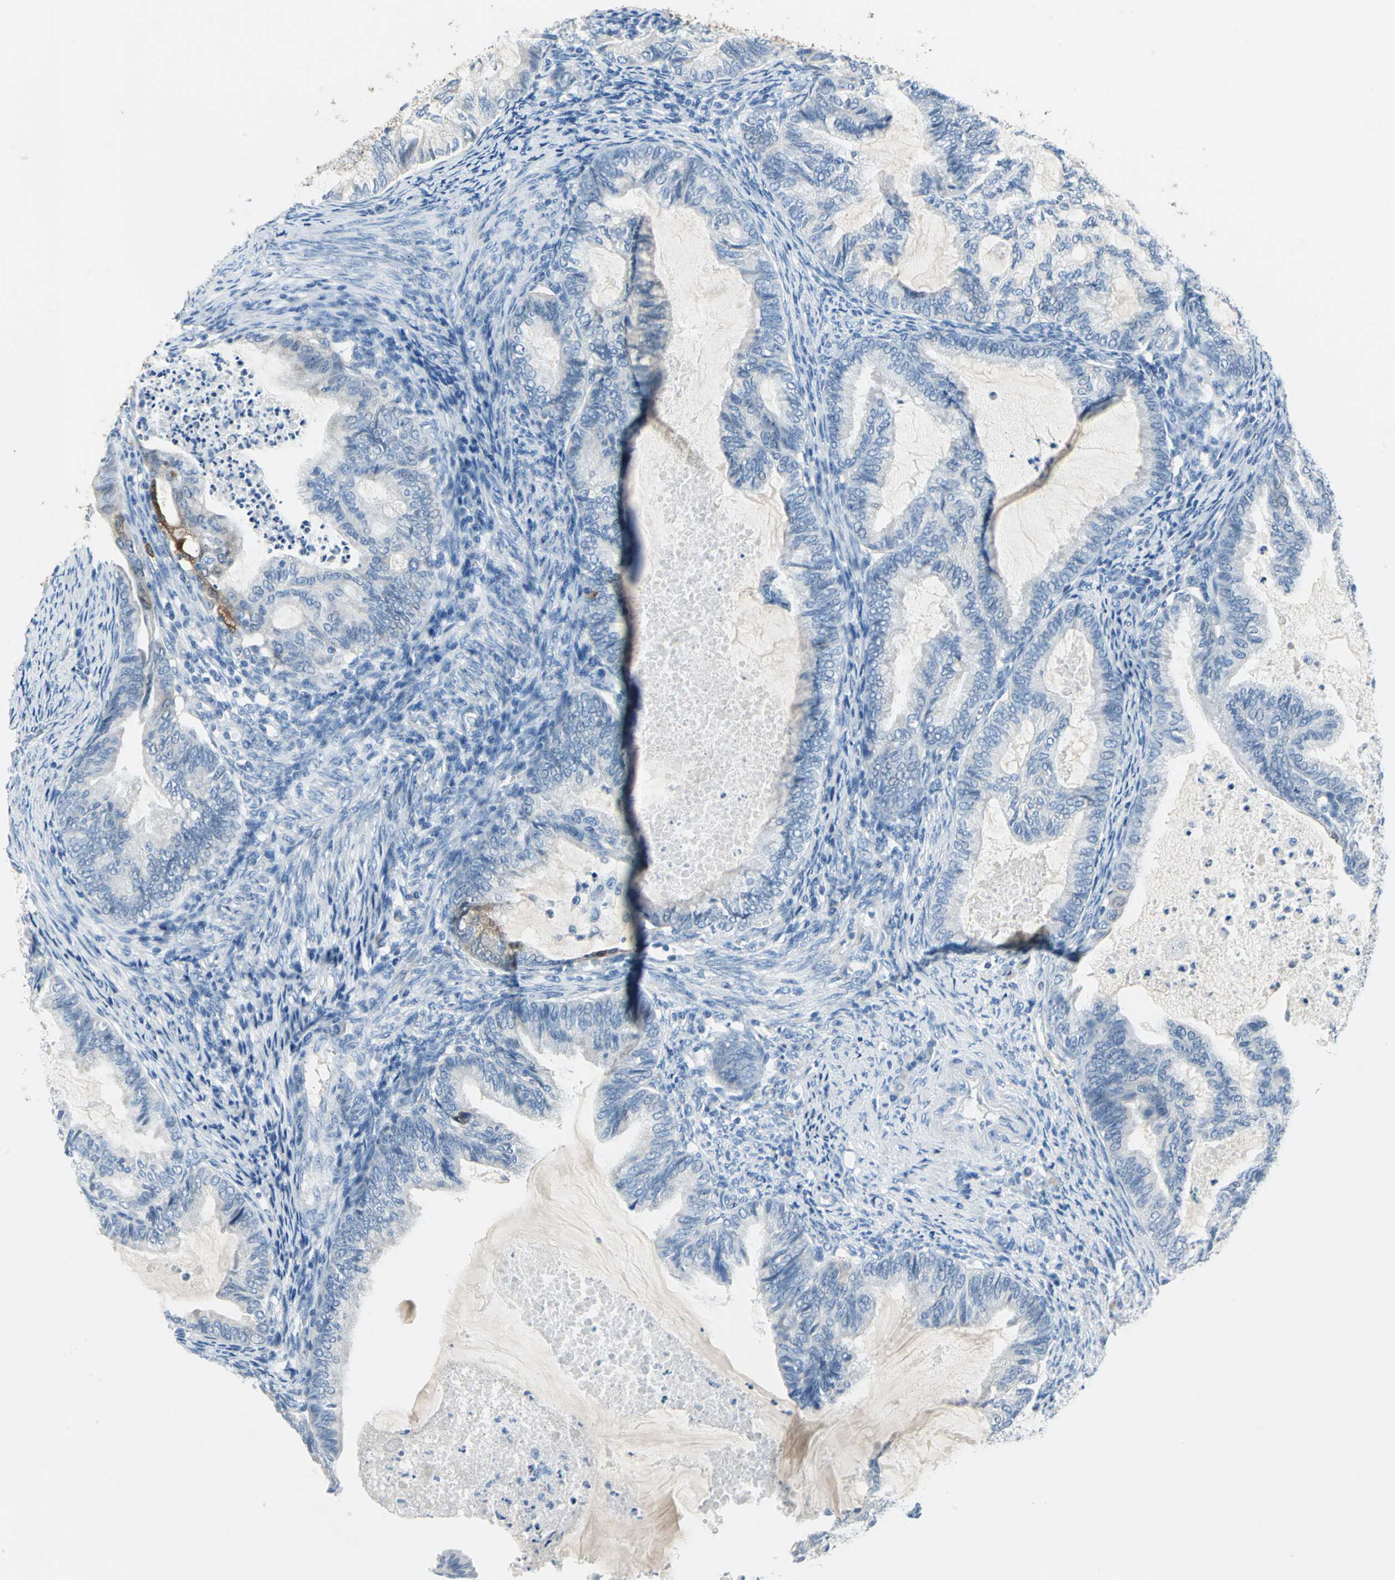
{"staining": {"intensity": "negative", "quantity": "none", "location": "none"}, "tissue": "cervical cancer", "cell_type": "Tumor cells", "image_type": "cancer", "snomed": [{"axis": "morphology", "description": "Normal tissue, NOS"}, {"axis": "morphology", "description": "Adenocarcinoma, NOS"}, {"axis": "topography", "description": "Cervix"}, {"axis": "topography", "description": "Endometrium"}], "caption": "IHC histopathology image of neoplastic tissue: cervical adenocarcinoma stained with DAB displays no significant protein positivity in tumor cells.", "gene": "SFN", "patient": {"sex": "female", "age": 86}}